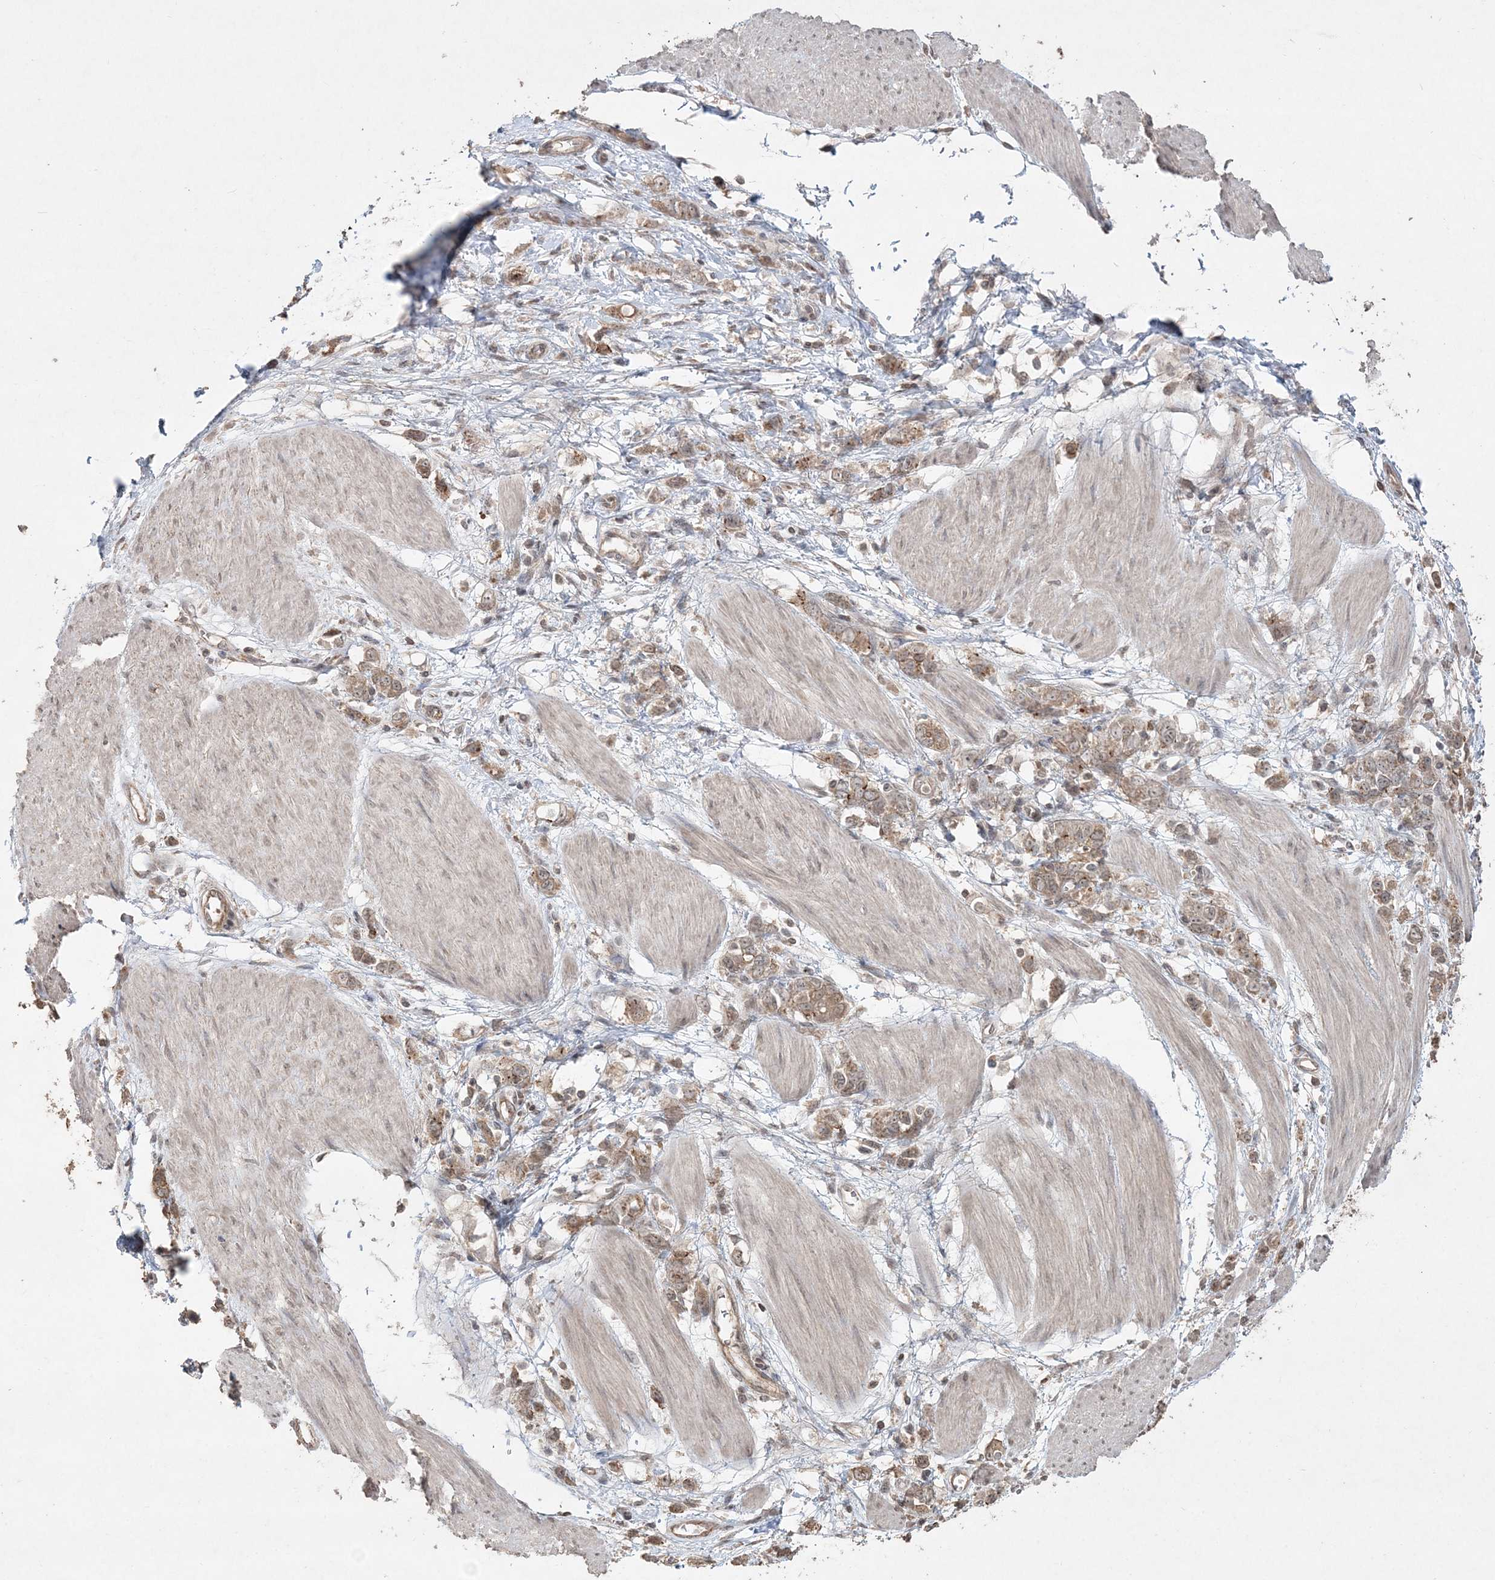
{"staining": {"intensity": "weak", "quantity": ">75%", "location": "cytoplasmic/membranous"}, "tissue": "stomach cancer", "cell_type": "Tumor cells", "image_type": "cancer", "snomed": [{"axis": "morphology", "description": "Adenocarcinoma, NOS"}, {"axis": "topography", "description": "Stomach"}], "caption": "Immunohistochemical staining of human adenocarcinoma (stomach) displays weak cytoplasmic/membranous protein staining in about >75% of tumor cells.", "gene": "EHHADH", "patient": {"sex": "female", "age": 76}}